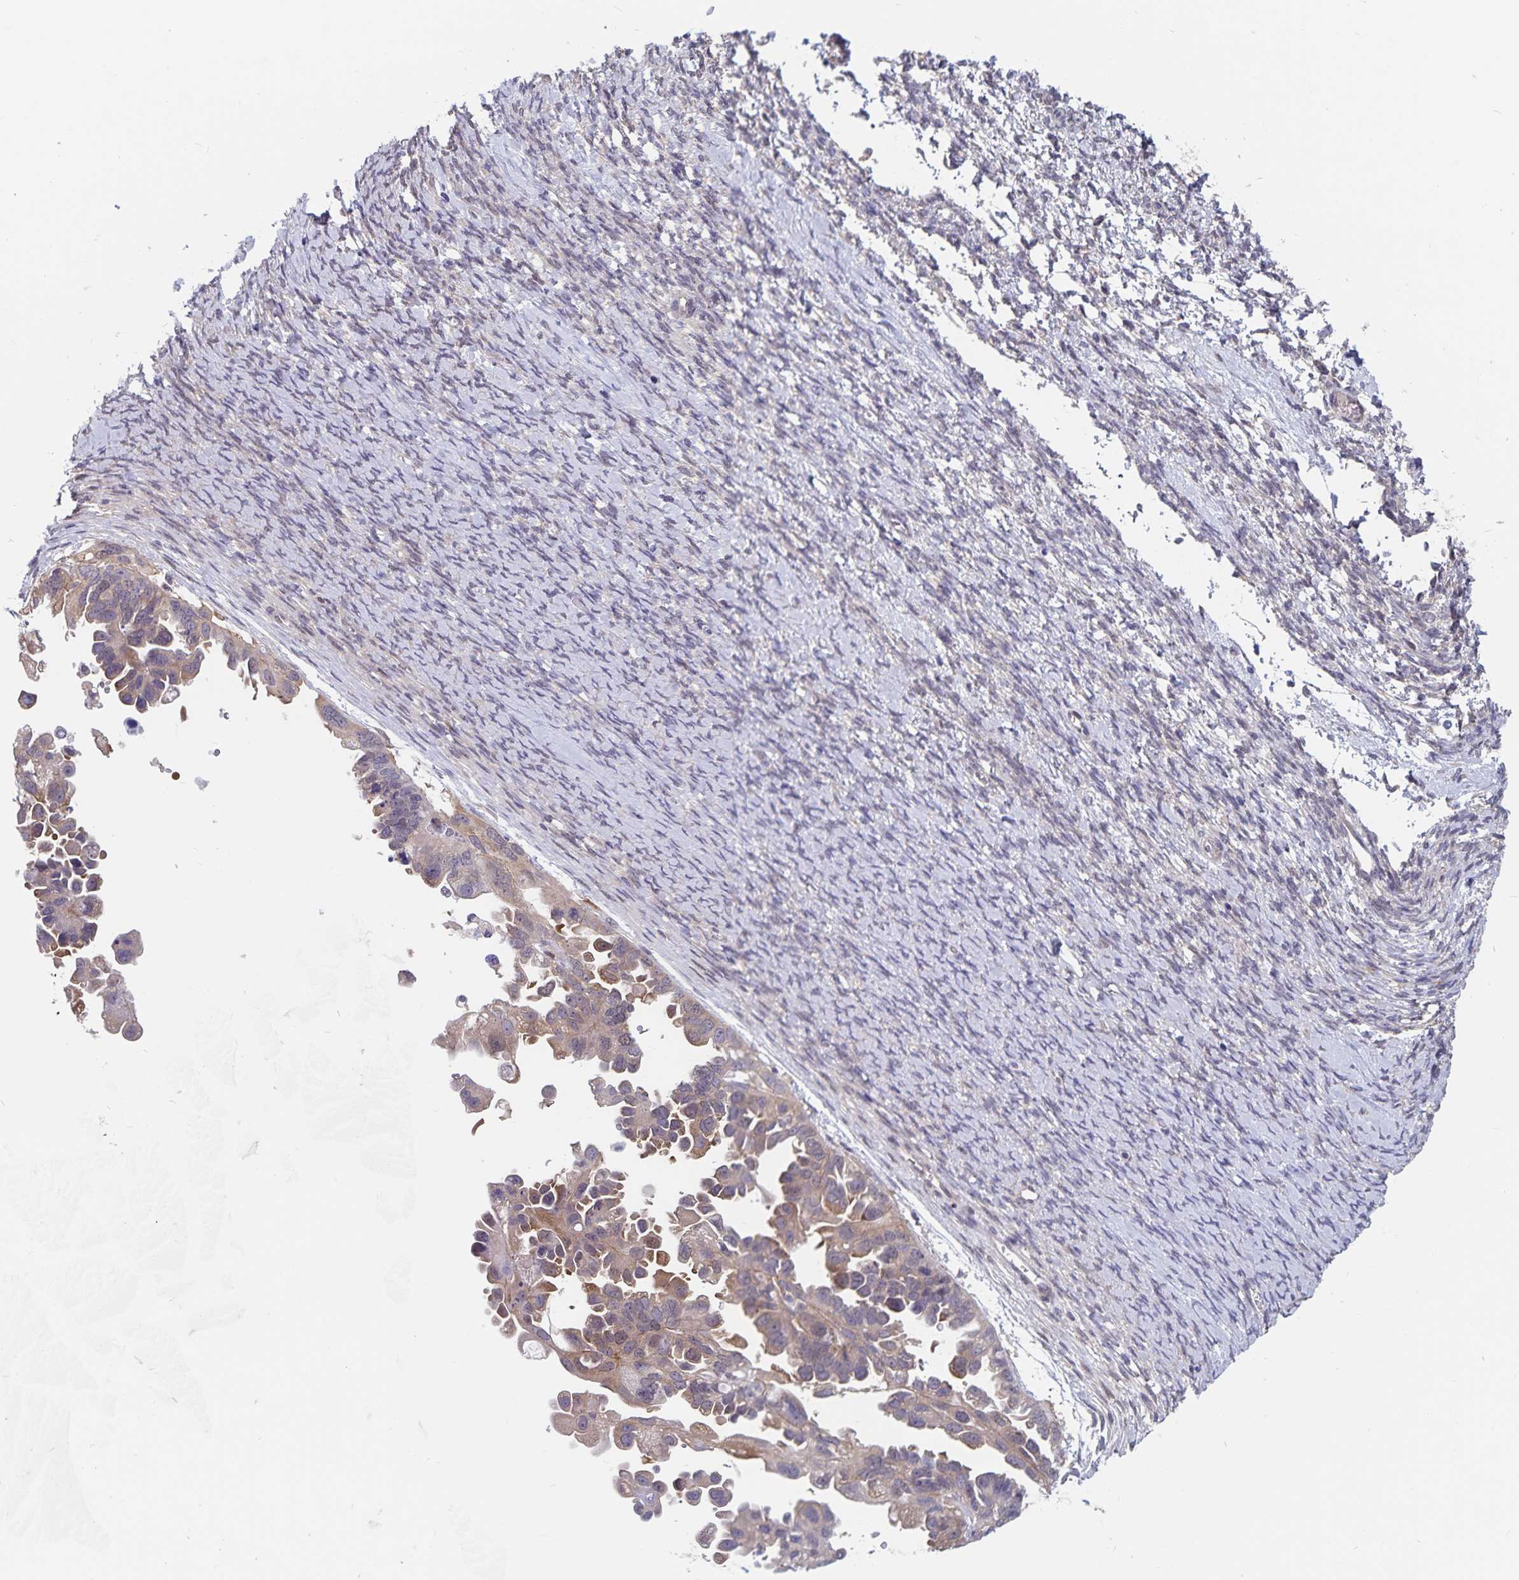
{"staining": {"intensity": "weak", "quantity": ">75%", "location": "cytoplasmic/membranous"}, "tissue": "ovarian cancer", "cell_type": "Tumor cells", "image_type": "cancer", "snomed": [{"axis": "morphology", "description": "Cystadenocarcinoma, serous, NOS"}, {"axis": "topography", "description": "Ovary"}], "caption": "High-magnification brightfield microscopy of ovarian serous cystadenocarcinoma stained with DAB (brown) and counterstained with hematoxylin (blue). tumor cells exhibit weak cytoplasmic/membranous expression is appreciated in approximately>75% of cells. The protein is shown in brown color, while the nuclei are stained blue.", "gene": "BAG6", "patient": {"sex": "female", "age": 53}}